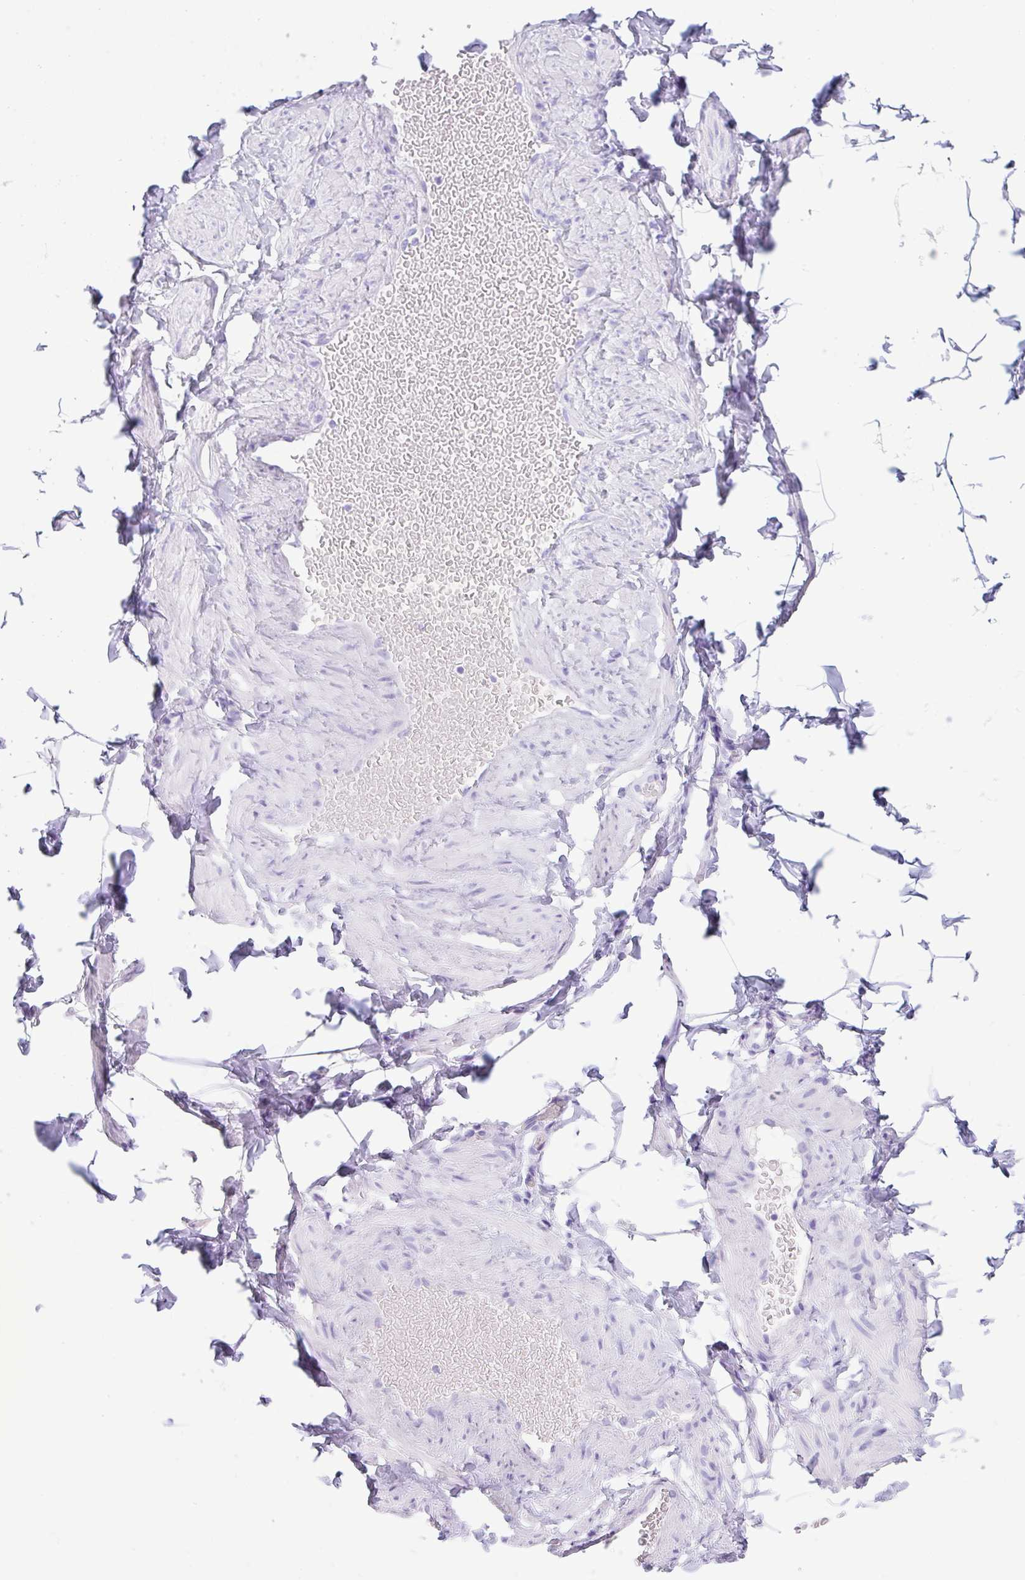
{"staining": {"intensity": "negative", "quantity": "none", "location": "none"}, "tissue": "adipose tissue", "cell_type": "Adipocytes", "image_type": "normal", "snomed": [{"axis": "morphology", "description": "Normal tissue, NOS"}, {"axis": "topography", "description": "Soft tissue"}, {"axis": "topography", "description": "Adipose tissue"}, {"axis": "topography", "description": "Vascular tissue"}, {"axis": "topography", "description": "Peripheral nerve tissue"}], "caption": "The histopathology image reveals no significant positivity in adipocytes of adipose tissue. Brightfield microscopy of IHC stained with DAB (brown) and hematoxylin (blue), captured at high magnification.", "gene": "CPA1", "patient": {"sex": "male", "age": 29}}